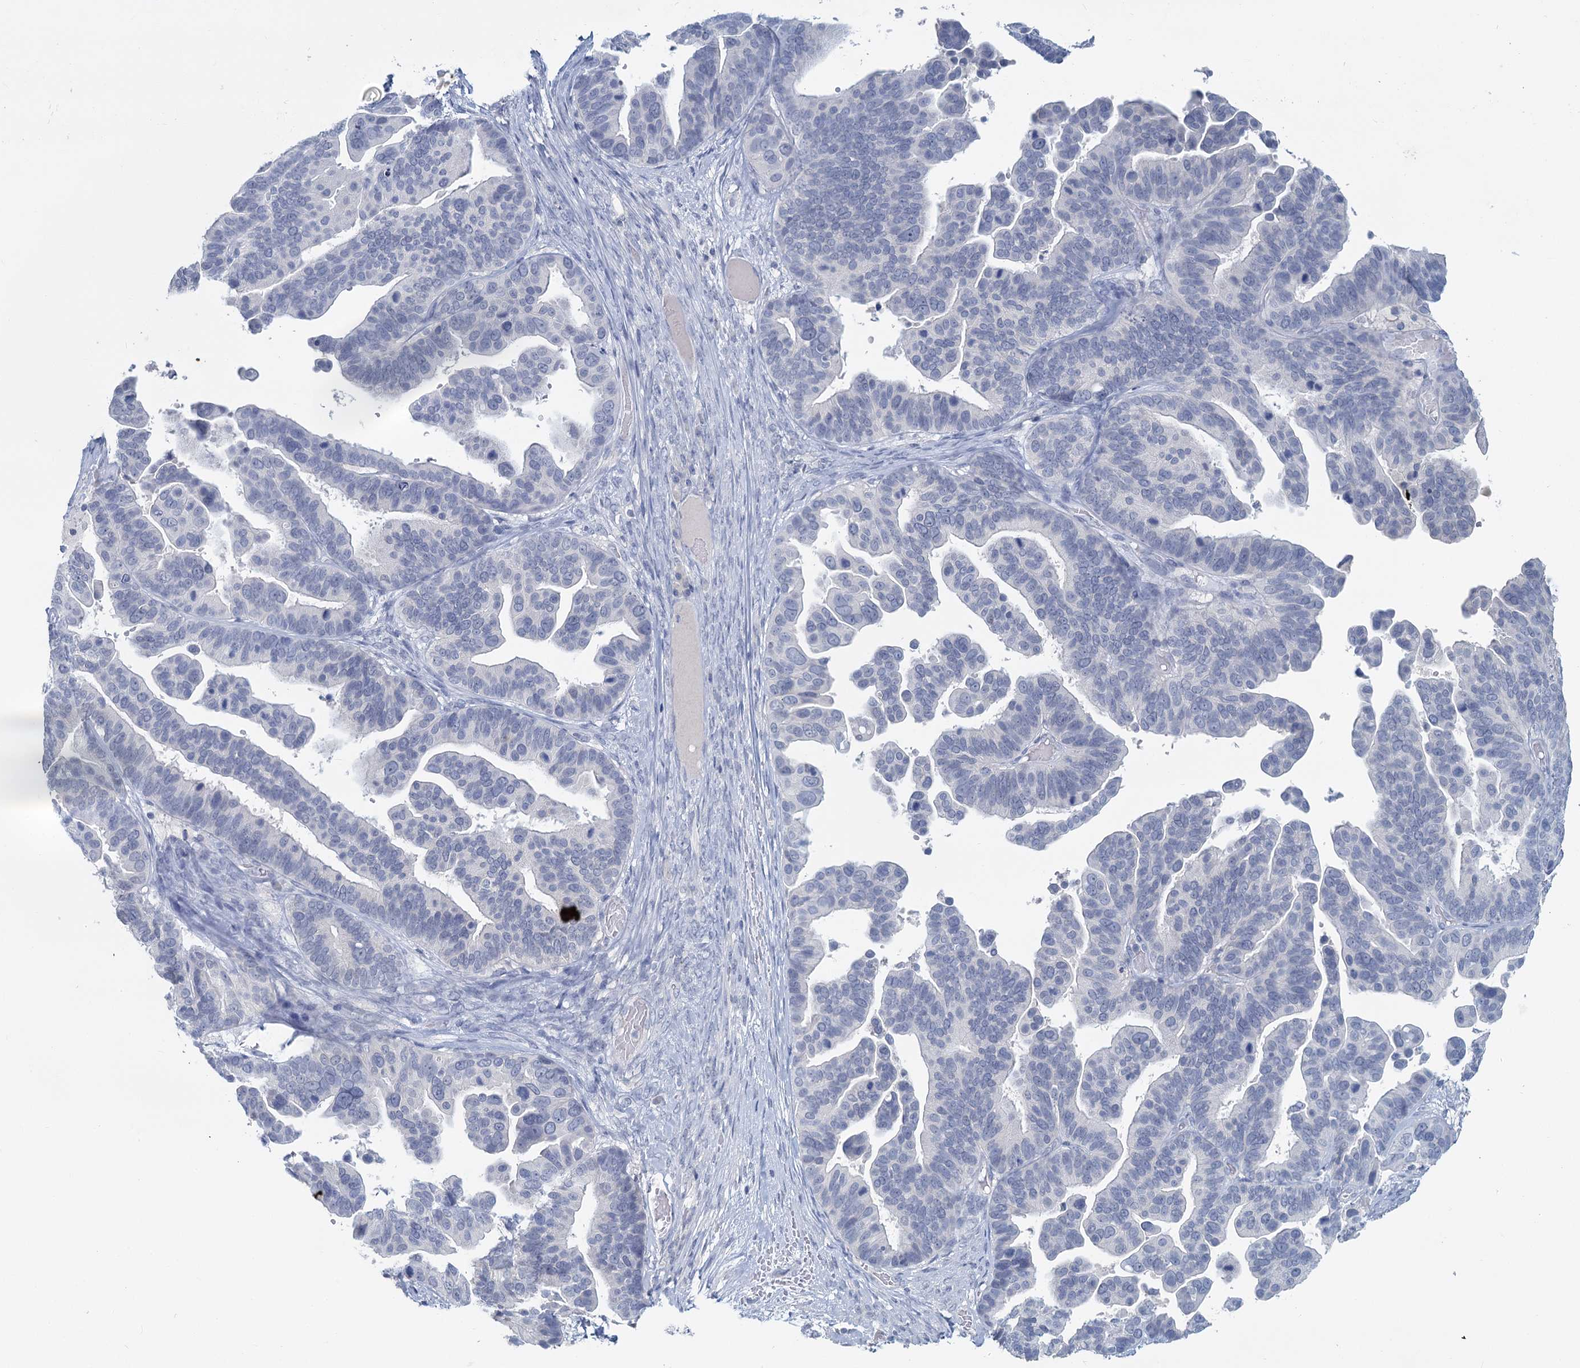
{"staining": {"intensity": "negative", "quantity": "none", "location": "none"}, "tissue": "ovarian cancer", "cell_type": "Tumor cells", "image_type": "cancer", "snomed": [{"axis": "morphology", "description": "Cystadenocarcinoma, serous, NOS"}, {"axis": "topography", "description": "Ovary"}], "caption": "Immunohistochemical staining of human serous cystadenocarcinoma (ovarian) displays no significant expression in tumor cells.", "gene": "CHGA", "patient": {"sex": "female", "age": 56}}